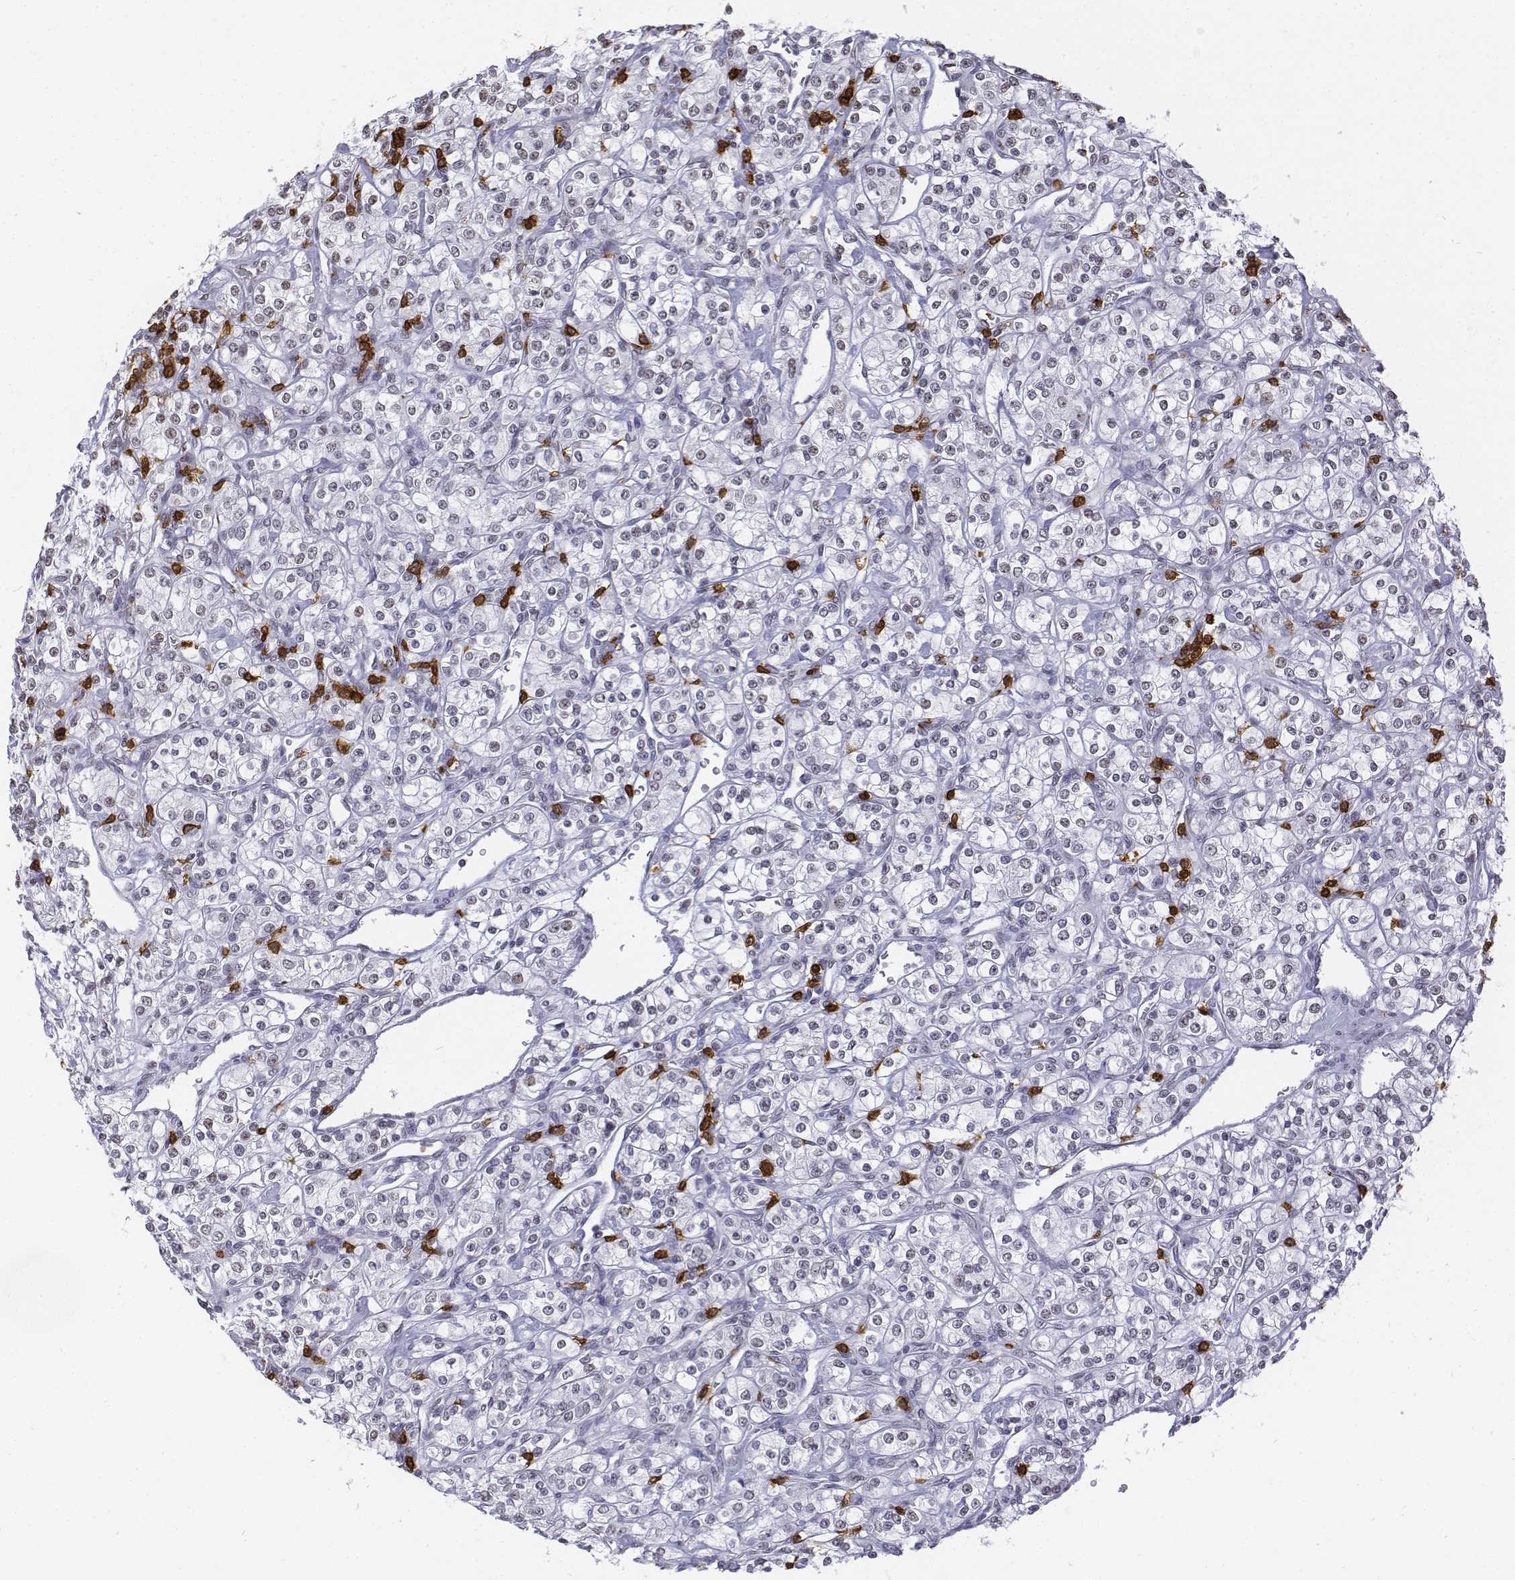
{"staining": {"intensity": "negative", "quantity": "none", "location": "none"}, "tissue": "renal cancer", "cell_type": "Tumor cells", "image_type": "cancer", "snomed": [{"axis": "morphology", "description": "Adenocarcinoma, NOS"}, {"axis": "topography", "description": "Kidney"}], "caption": "Immunohistochemical staining of human renal cancer exhibits no significant positivity in tumor cells.", "gene": "CD3E", "patient": {"sex": "male", "age": 77}}